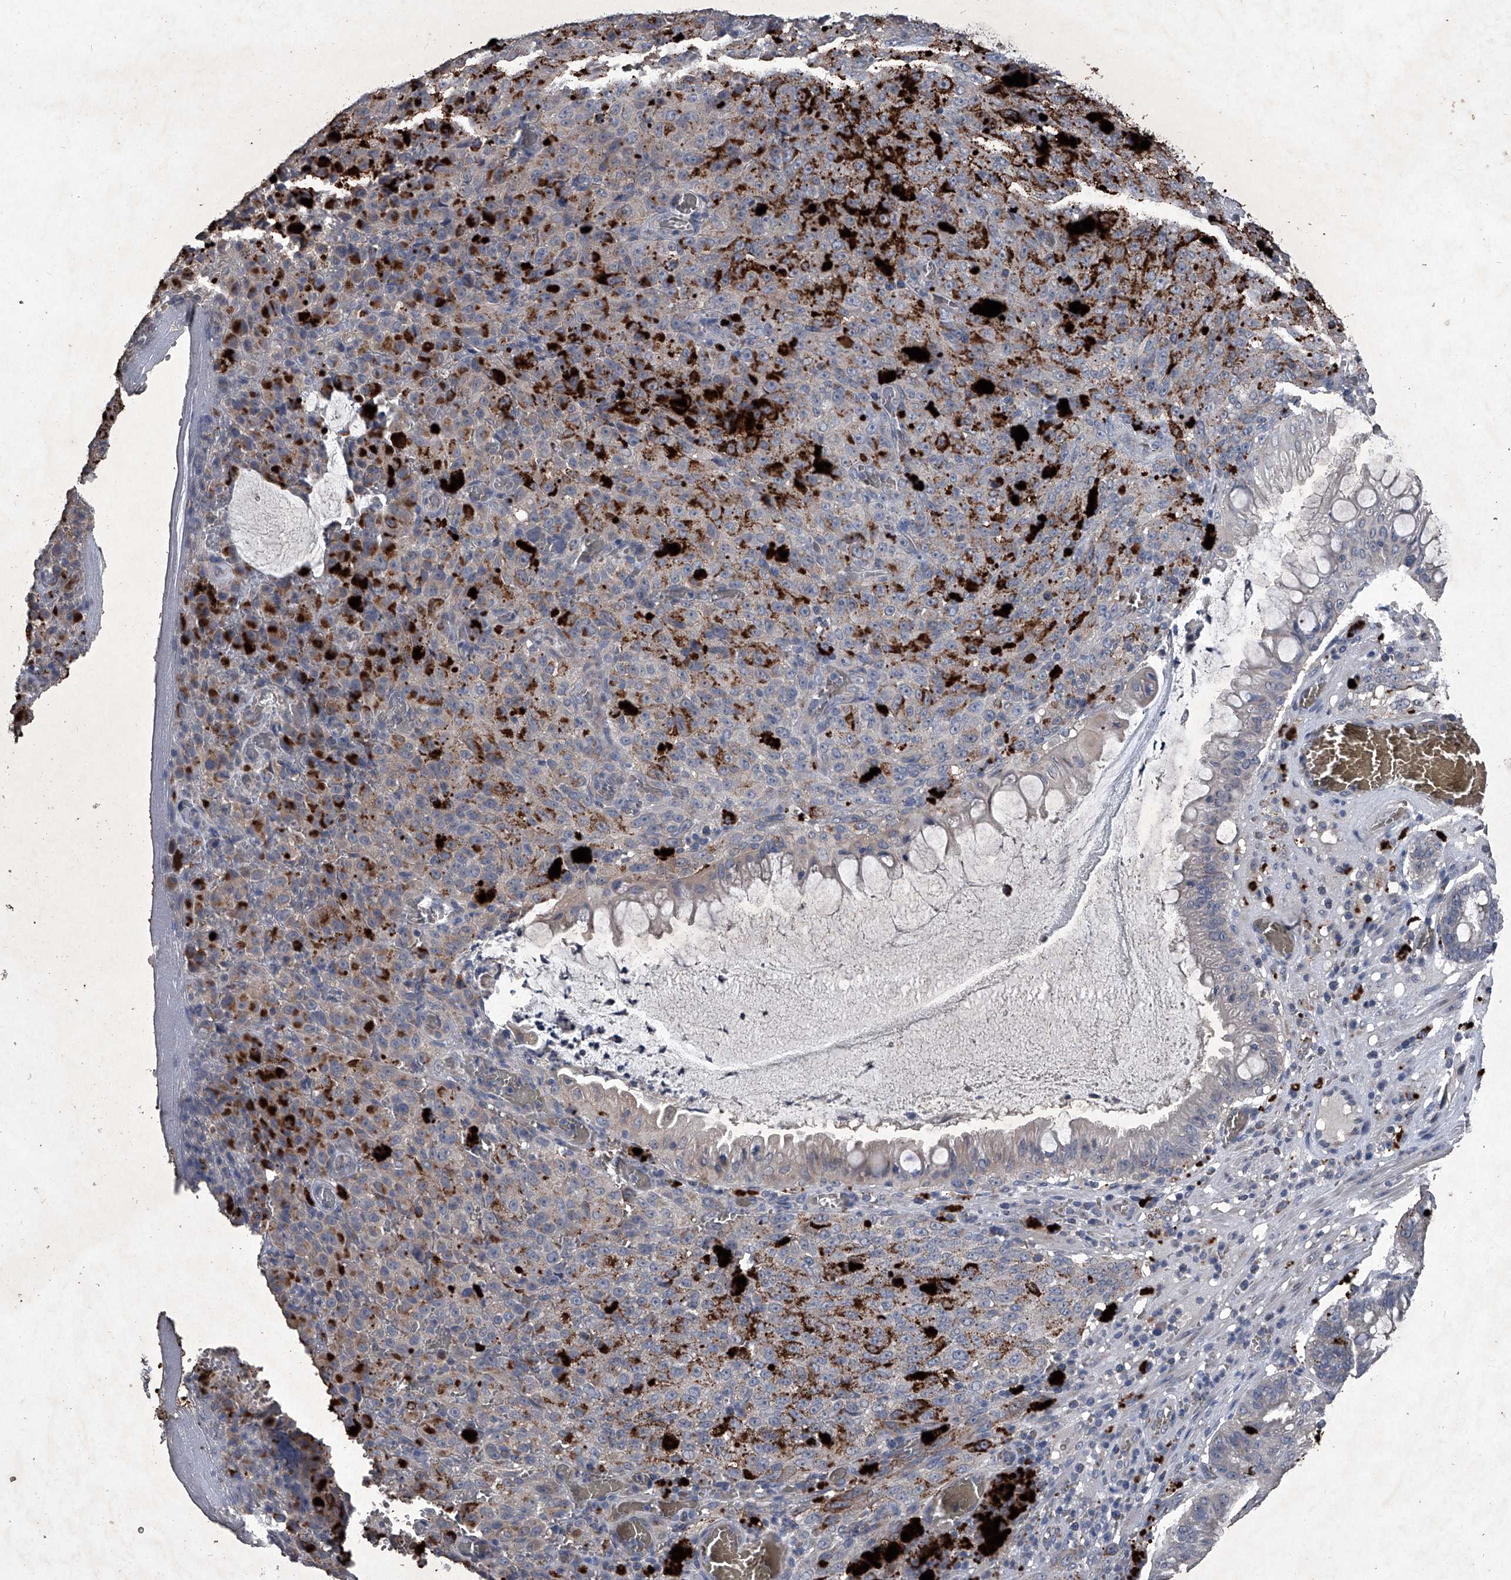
{"staining": {"intensity": "negative", "quantity": "none", "location": "none"}, "tissue": "melanoma", "cell_type": "Tumor cells", "image_type": "cancer", "snomed": [{"axis": "morphology", "description": "Malignant melanoma, NOS"}, {"axis": "topography", "description": "Rectum"}], "caption": "Immunohistochemical staining of malignant melanoma shows no significant staining in tumor cells.", "gene": "MAPKAP1", "patient": {"sex": "female", "age": 81}}